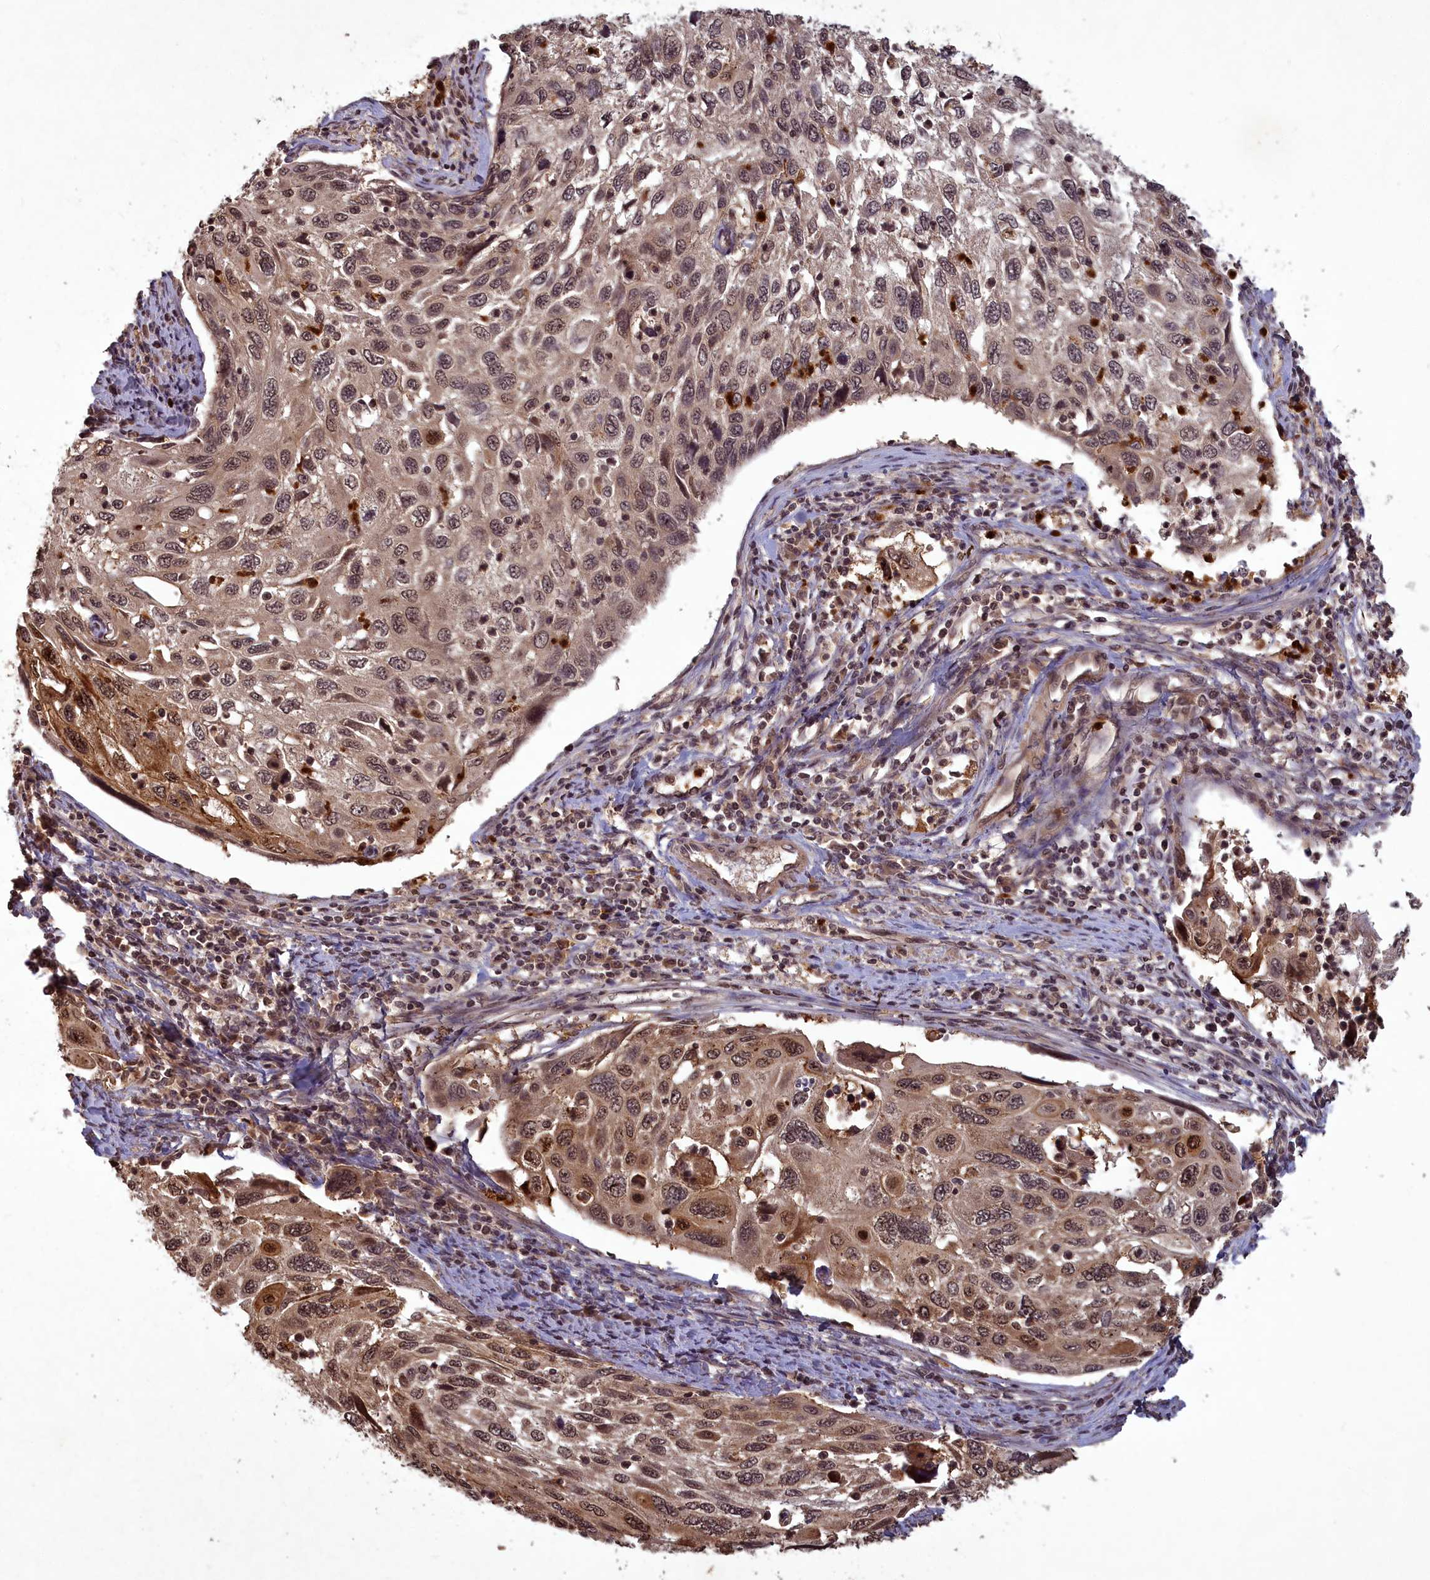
{"staining": {"intensity": "moderate", "quantity": ">75%", "location": "nuclear"}, "tissue": "cervical cancer", "cell_type": "Tumor cells", "image_type": "cancer", "snomed": [{"axis": "morphology", "description": "Squamous cell carcinoma, NOS"}, {"axis": "topography", "description": "Cervix"}], "caption": "A high-resolution image shows IHC staining of cervical cancer (squamous cell carcinoma), which exhibits moderate nuclear expression in about >75% of tumor cells.", "gene": "SRMS", "patient": {"sex": "female", "age": 70}}